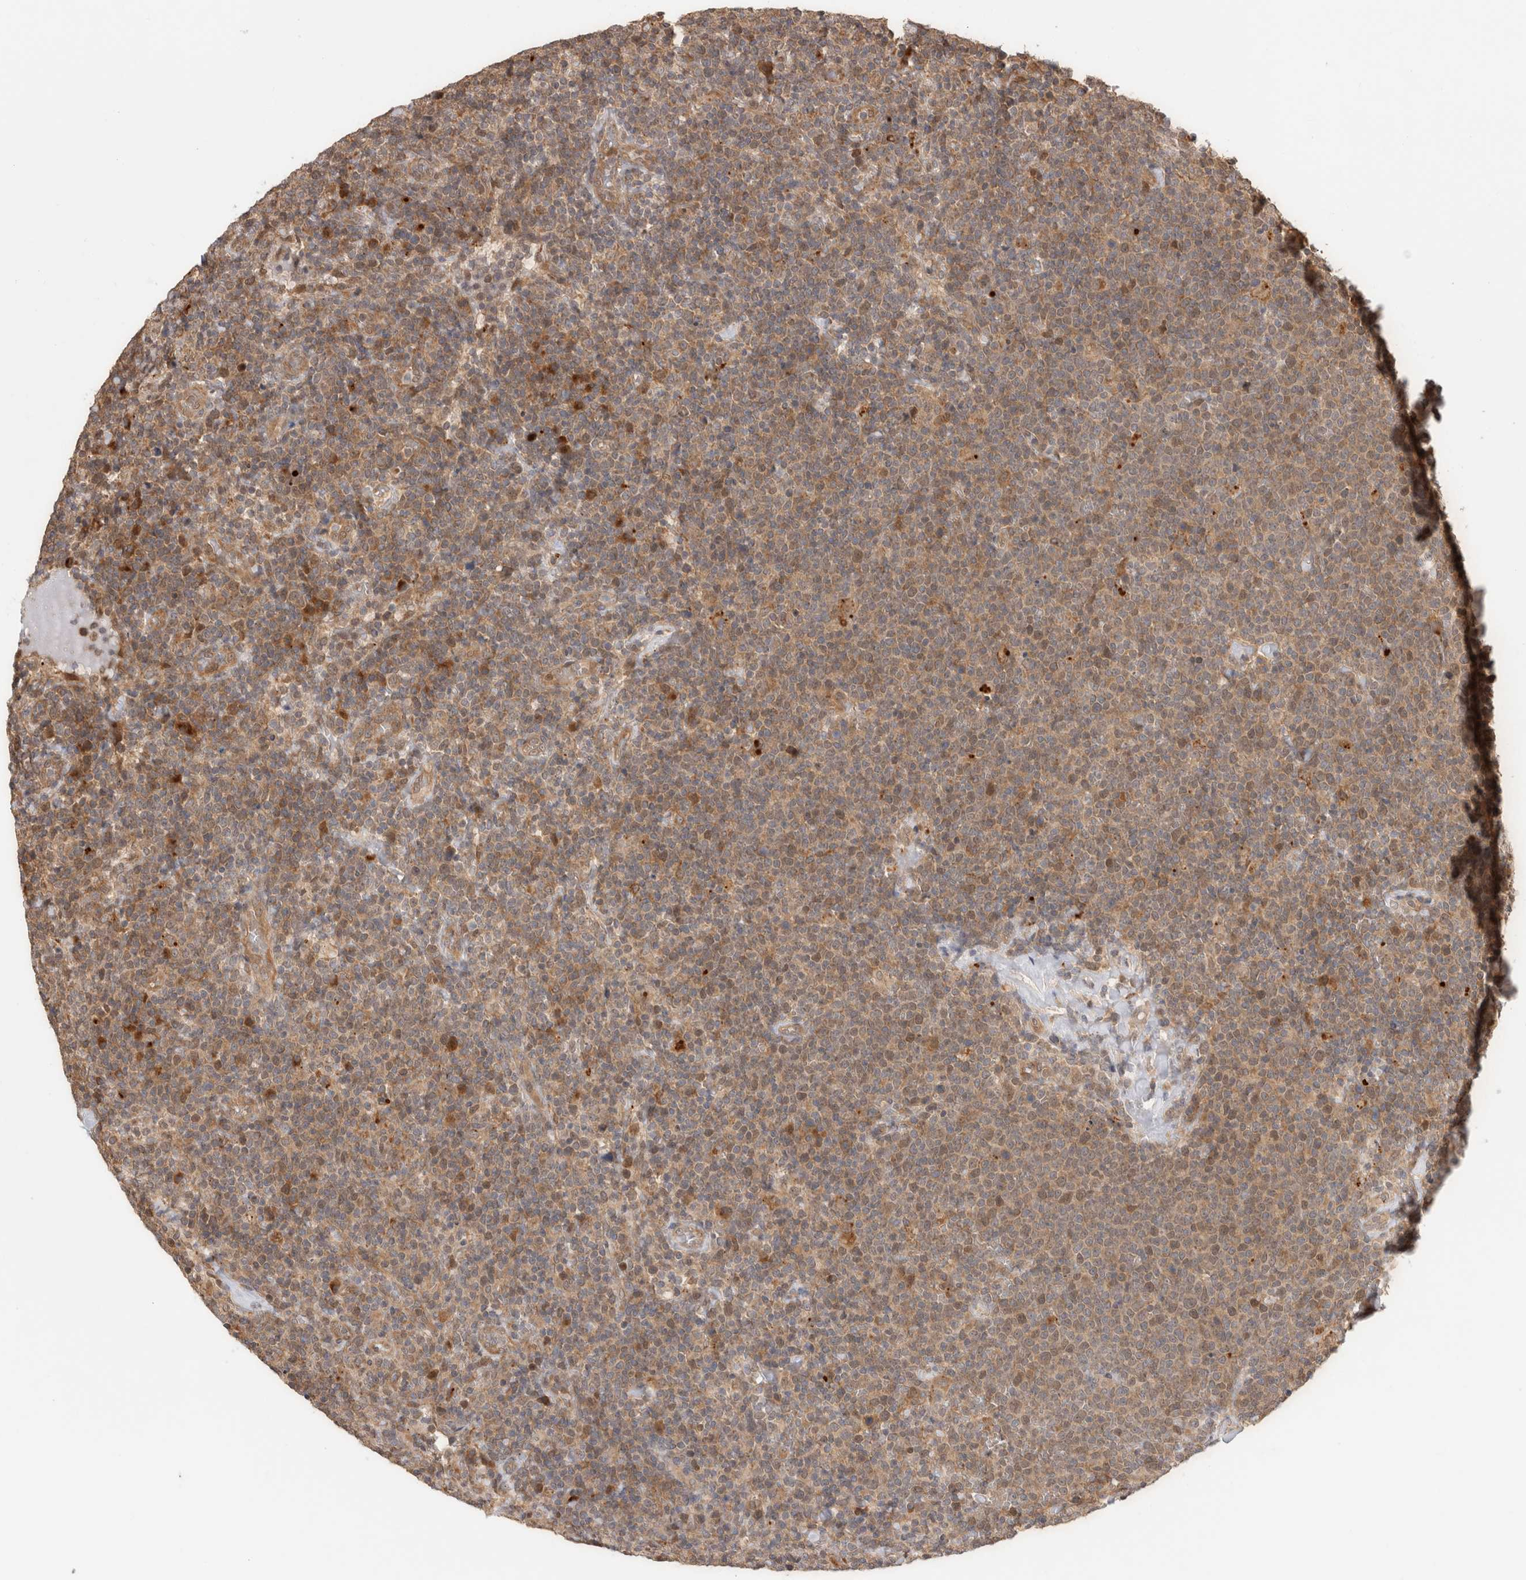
{"staining": {"intensity": "moderate", "quantity": ">75%", "location": "cytoplasmic/membranous"}, "tissue": "lymphoma", "cell_type": "Tumor cells", "image_type": "cancer", "snomed": [{"axis": "morphology", "description": "Malignant lymphoma, non-Hodgkin's type, High grade"}, {"axis": "topography", "description": "Lymph node"}], "caption": "Protein staining exhibits moderate cytoplasmic/membranous positivity in approximately >75% of tumor cells in lymphoma.", "gene": "ACTL9", "patient": {"sex": "male", "age": 61}}